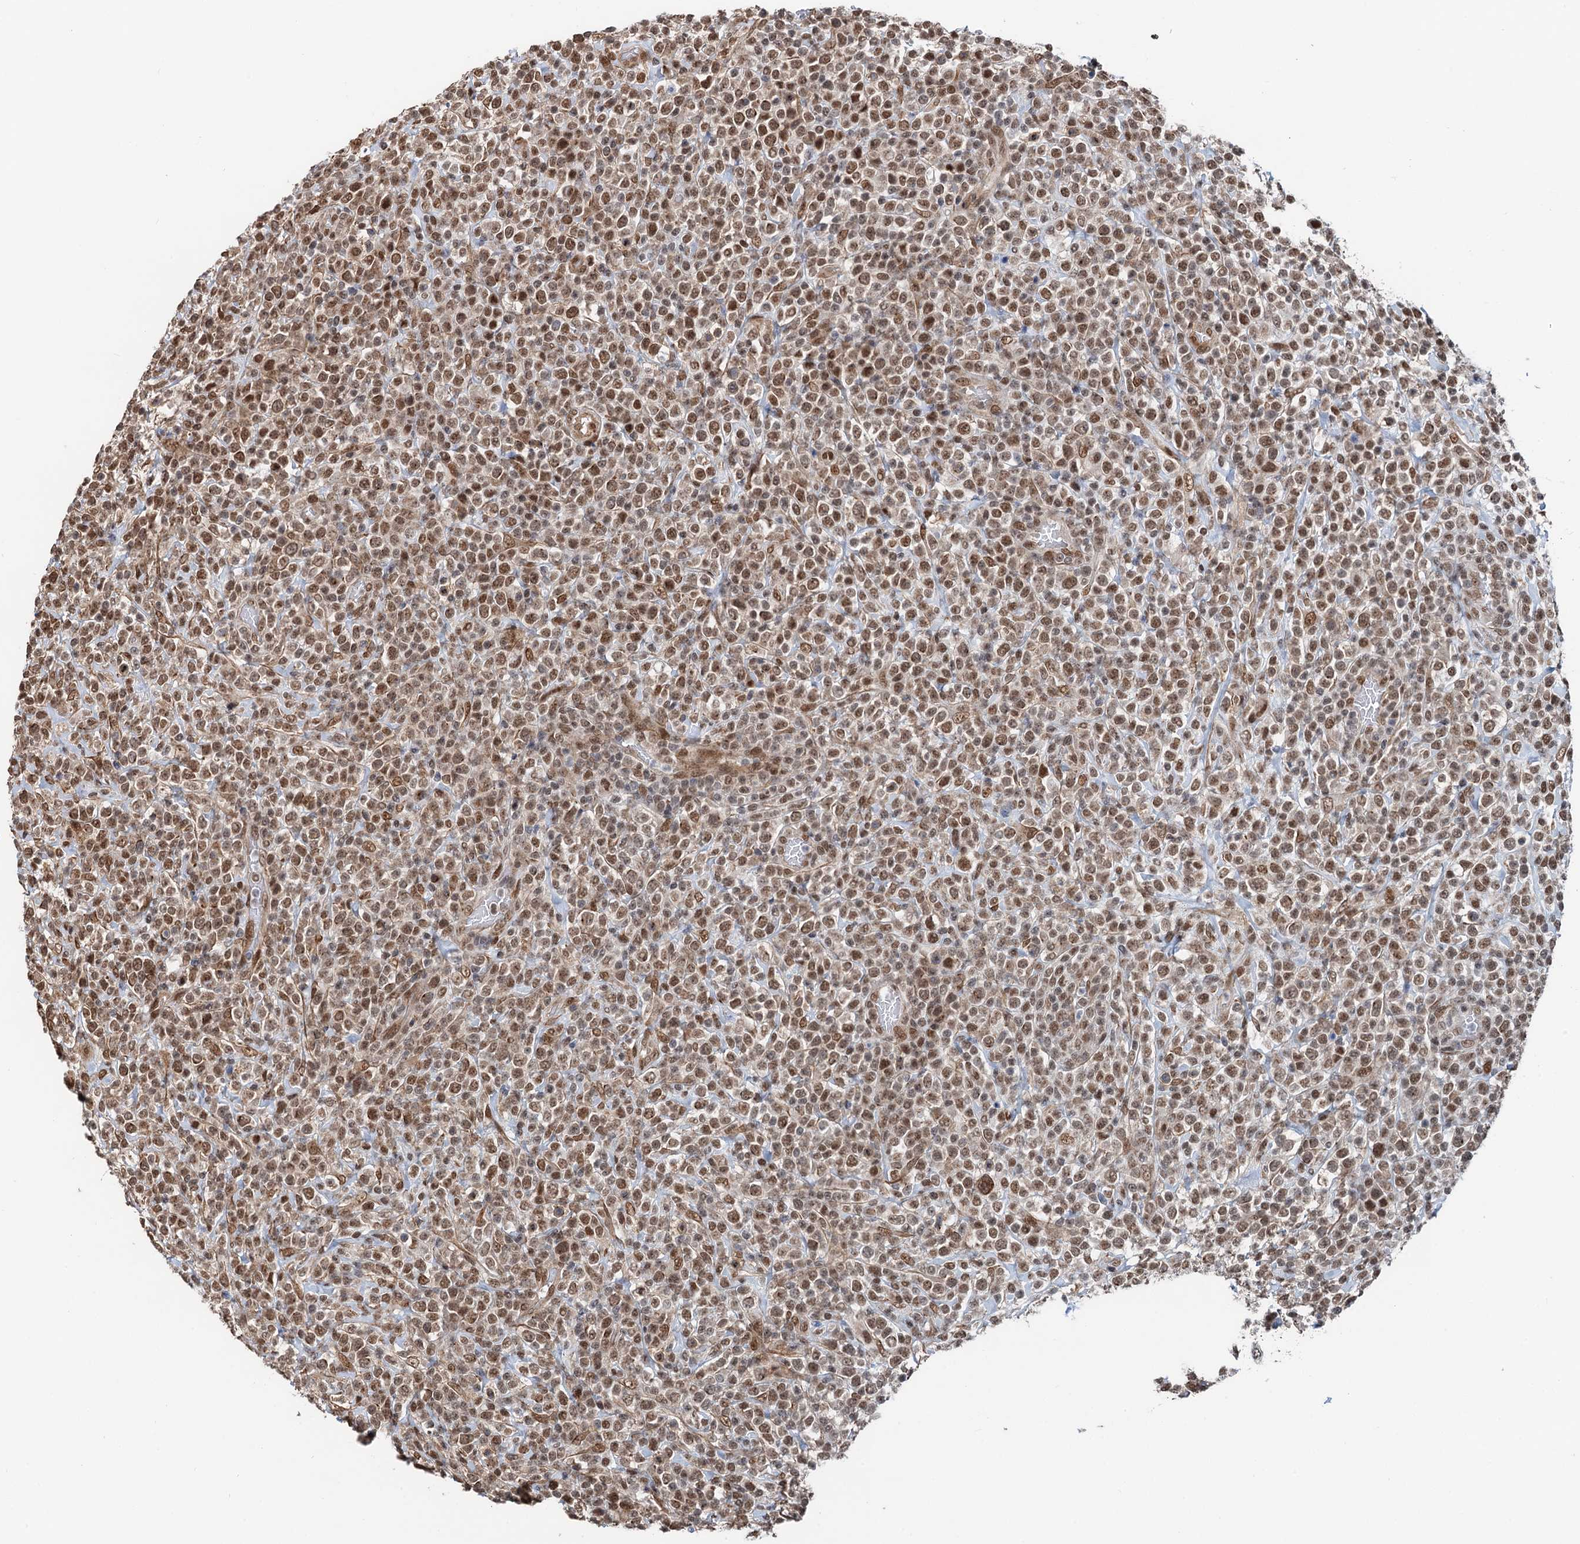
{"staining": {"intensity": "moderate", "quantity": ">75%", "location": "nuclear"}, "tissue": "lymphoma", "cell_type": "Tumor cells", "image_type": "cancer", "snomed": [{"axis": "morphology", "description": "Malignant lymphoma, non-Hodgkin's type, High grade"}, {"axis": "topography", "description": "Colon"}], "caption": "Protein expression analysis of human lymphoma reveals moderate nuclear staining in approximately >75% of tumor cells.", "gene": "CFDP1", "patient": {"sex": "female", "age": 53}}